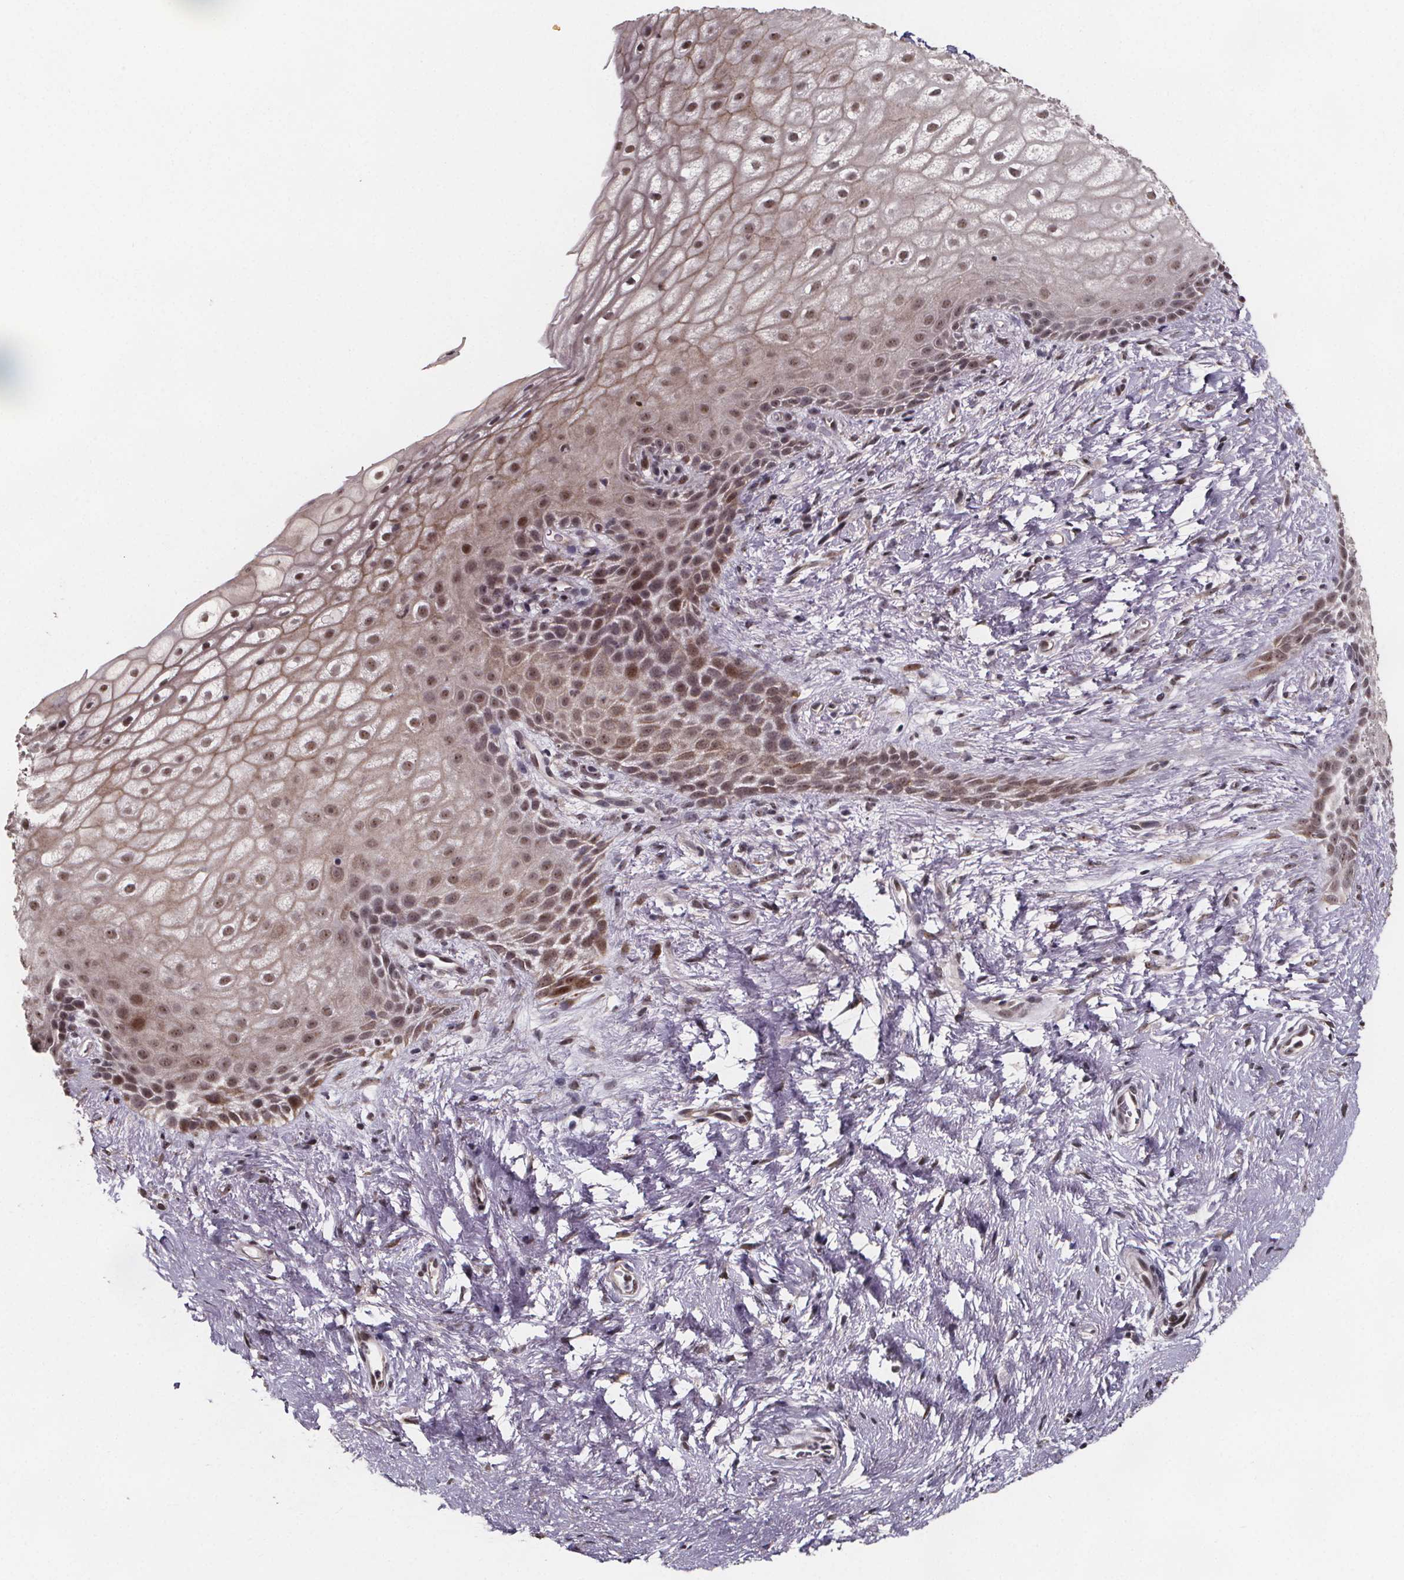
{"staining": {"intensity": "moderate", "quantity": ">75%", "location": "nuclear"}, "tissue": "skin", "cell_type": "Epidermal cells", "image_type": "normal", "snomed": [{"axis": "morphology", "description": "Normal tissue, NOS"}, {"axis": "topography", "description": "Anal"}], "caption": "About >75% of epidermal cells in normal human skin exhibit moderate nuclear protein staining as visualized by brown immunohistochemical staining.", "gene": "U2SURP", "patient": {"sex": "female", "age": 46}}